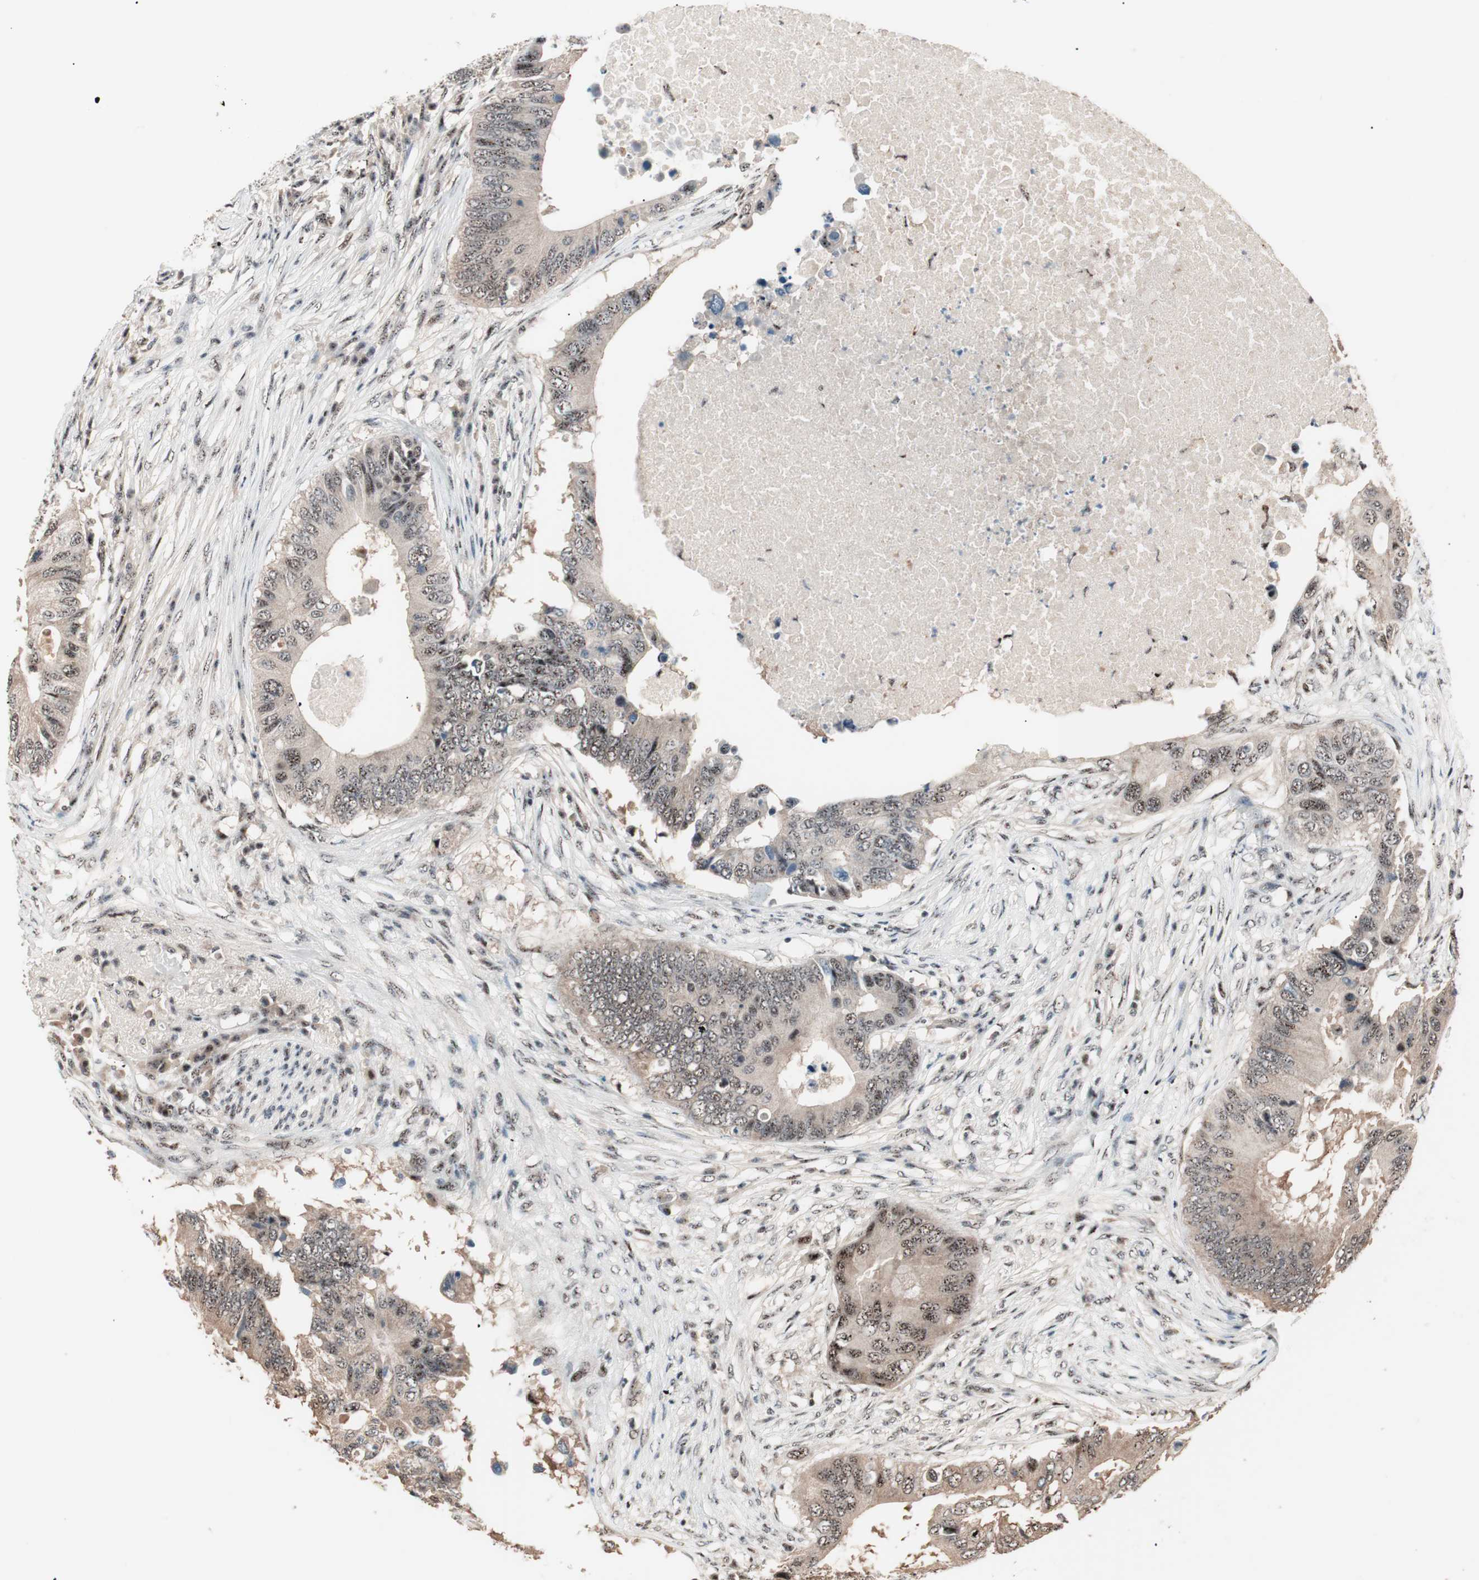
{"staining": {"intensity": "moderate", "quantity": ">75%", "location": "cytoplasmic/membranous,nuclear"}, "tissue": "colorectal cancer", "cell_type": "Tumor cells", "image_type": "cancer", "snomed": [{"axis": "morphology", "description": "Adenocarcinoma, NOS"}, {"axis": "topography", "description": "Colon"}], "caption": "The immunohistochemical stain highlights moderate cytoplasmic/membranous and nuclear staining in tumor cells of adenocarcinoma (colorectal) tissue.", "gene": "NR5A2", "patient": {"sex": "male", "age": 71}}